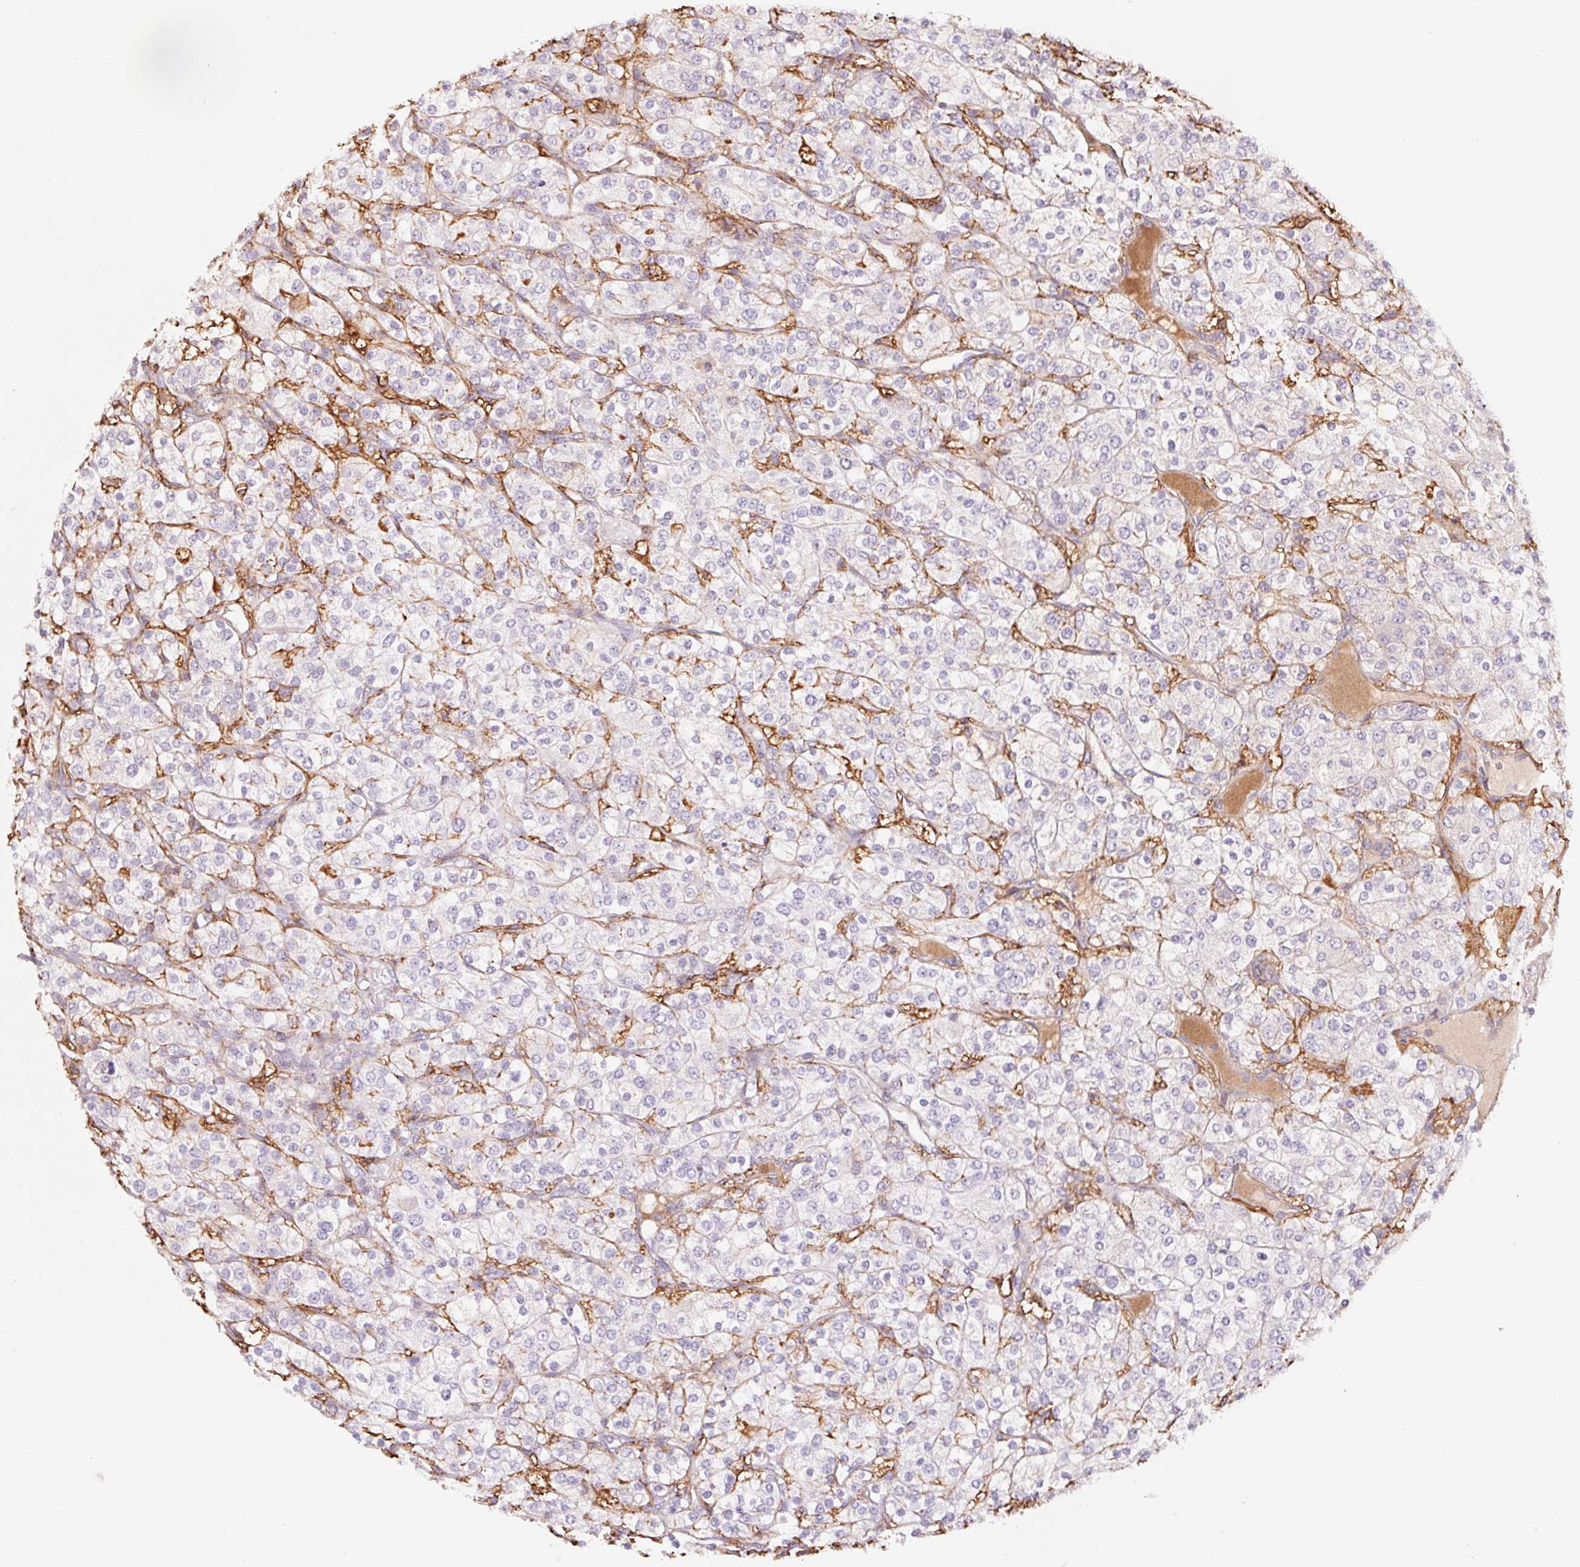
{"staining": {"intensity": "negative", "quantity": "none", "location": "none"}, "tissue": "renal cancer", "cell_type": "Tumor cells", "image_type": "cancer", "snomed": [{"axis": "morphology", "description": "Adenocarcinoma, NOS"}, {"axis": "topography", "description": "Kidney"}], "caption": "A photomicrograph of human renal cancer (adenocarcinoma) is negative for staining in tumor cells. The staining is performed using DAB brown chromogen with nuclei counter-stained in using hematoxylin.", "gene": "KIF26A", "patient": {"sex": "male", "age": 80}}